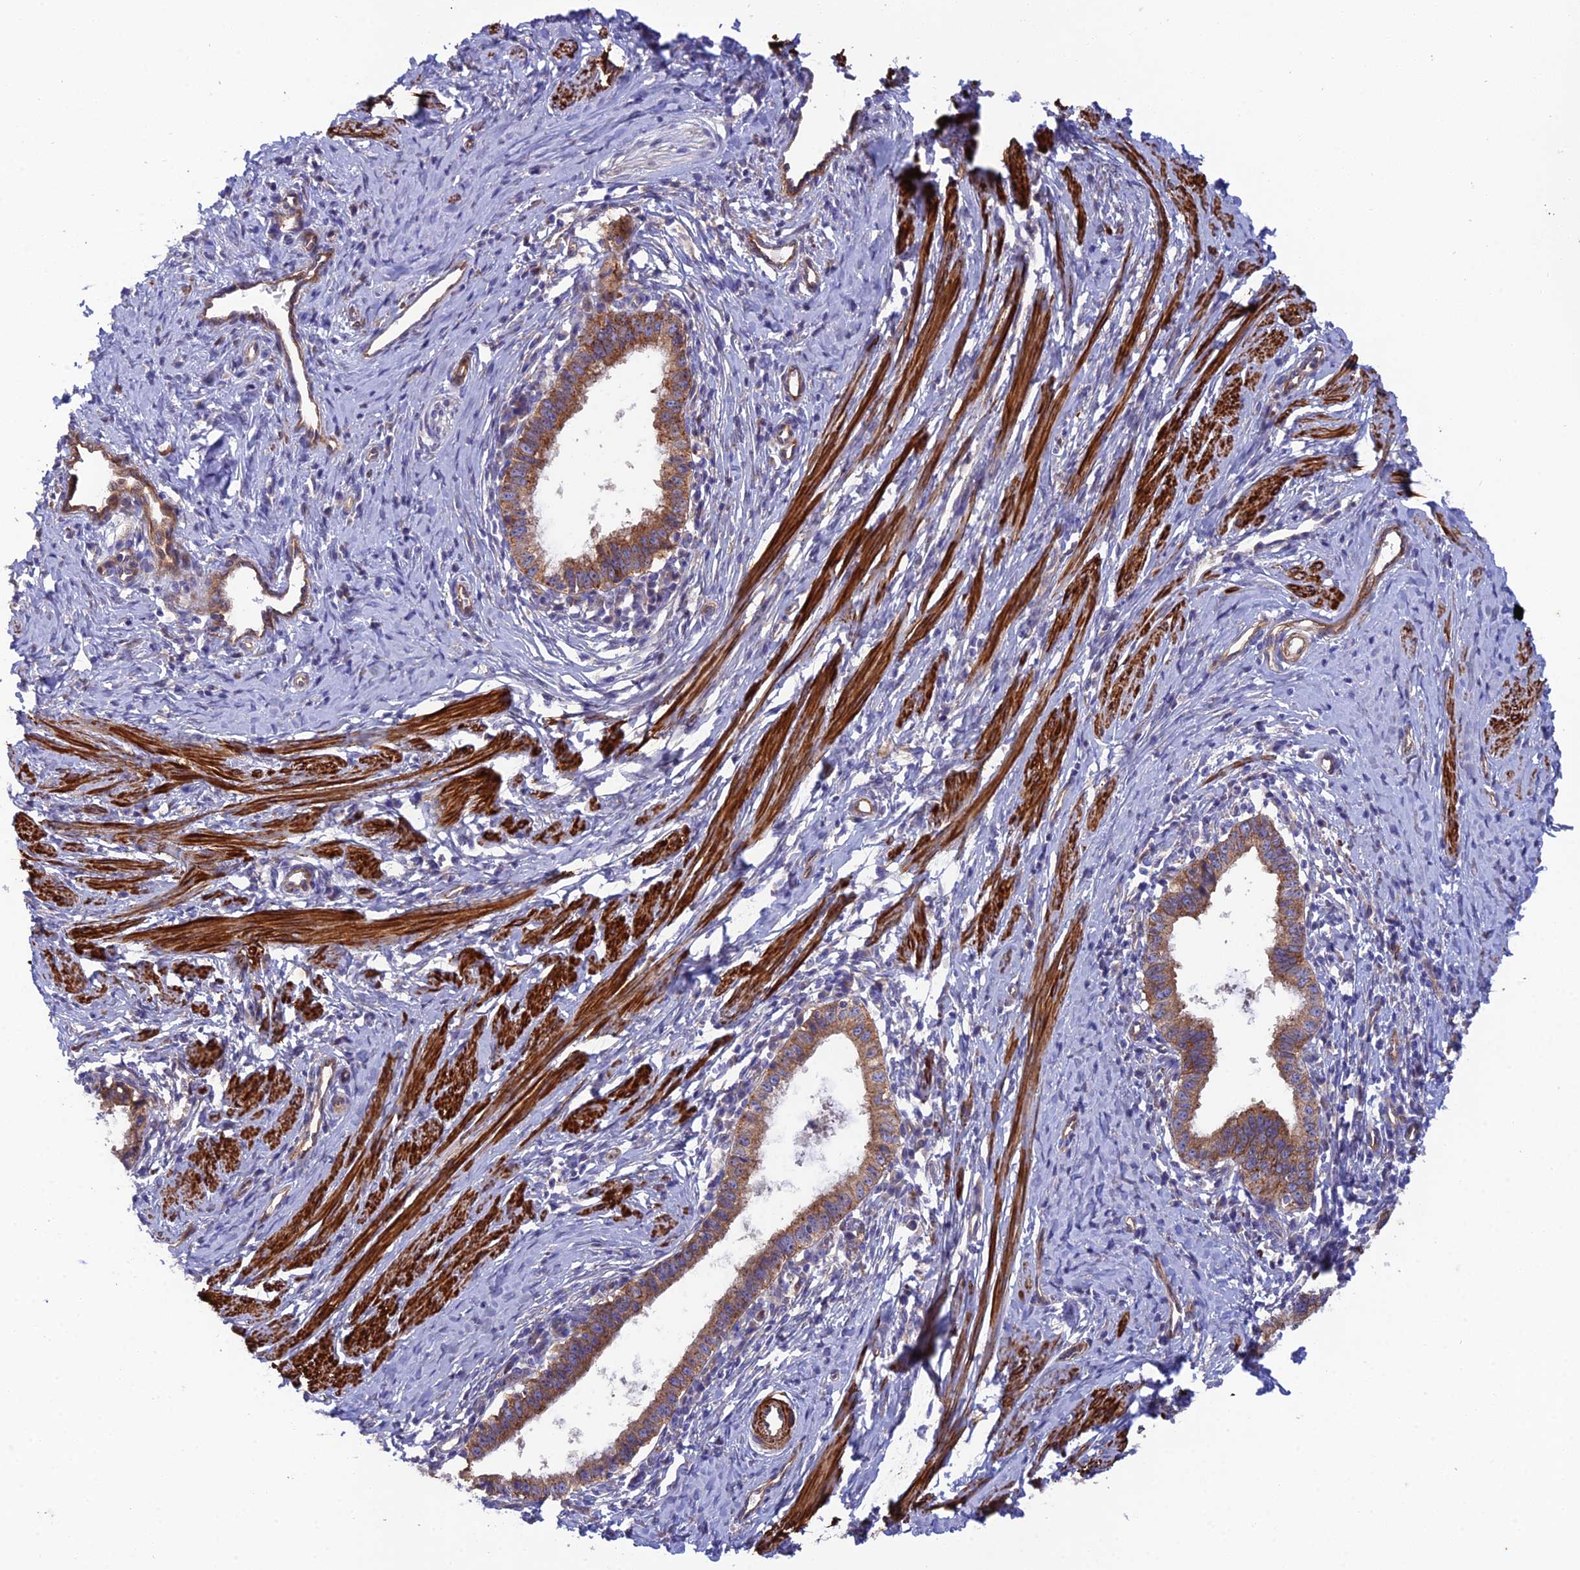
{"staining": {"intensity": "moderate", "quantity": ">75%", "location": "cytoplasmic/membranous"}, "tissue": "cervical cancer", "cell_type": "Tumor cells", "image_type": "cancer", "snomed": [{"axis": "morphology", "description": "Adenocarcinoma, NOS"}, {"axis": "topography", "description": "Cervix"}], "caption": "Cervical cancer (adenocarcinoma) stained for a protein (brown) displays moderate cytoplasmic/membranous positive staining in about >75% of tumor cells.", "gene": "RALGAPA2", "patient": {"sex": "female", "age": 36}}